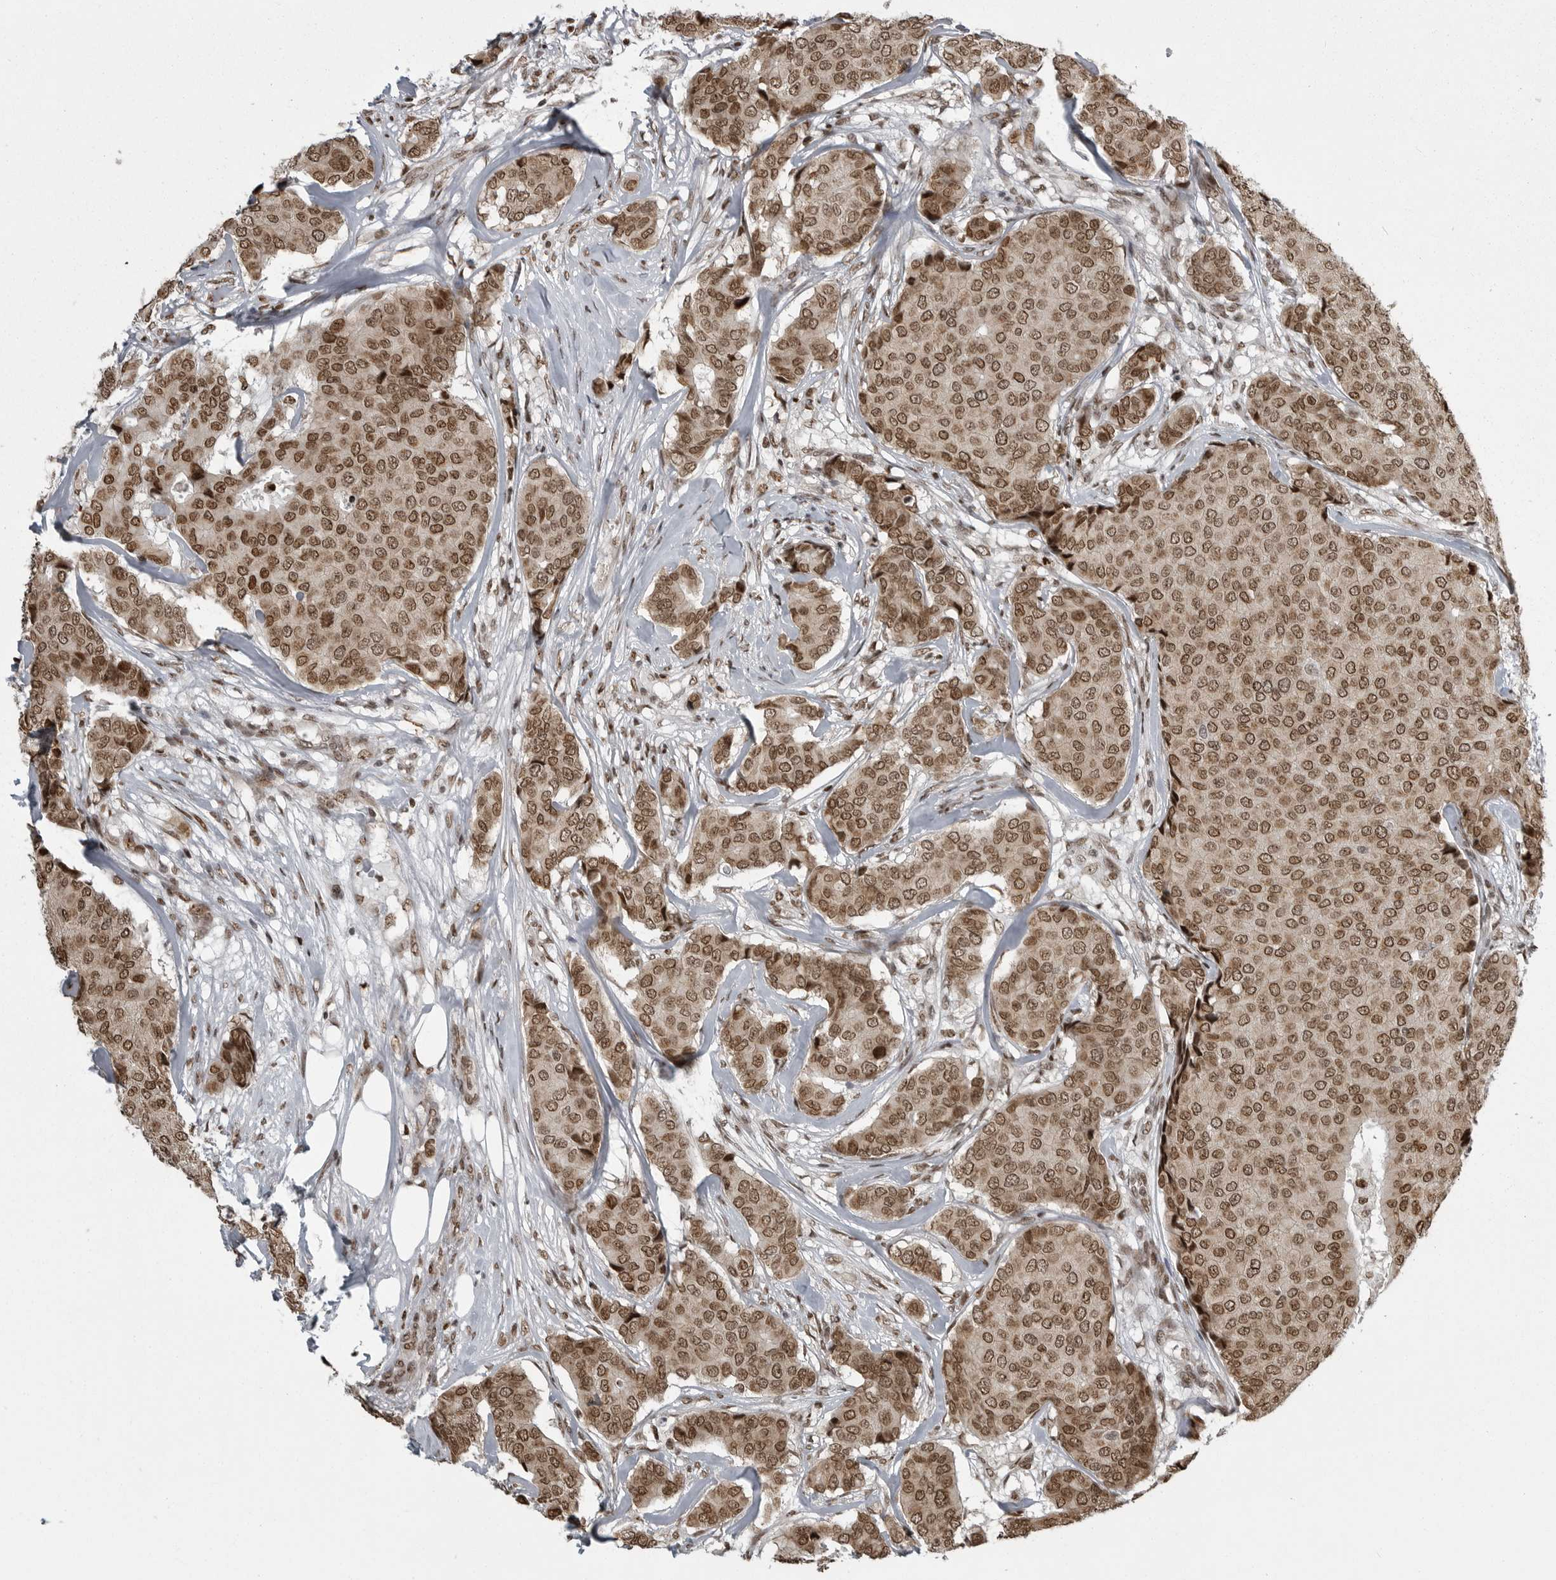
{"staining": {"intensity": "moderate", "quantity": ">75%", "location": "cytoplasmic/membranous,nuclear"}, "tissue": "breast cancer", "cell_type": "Tumor cells", "image_type": "cancer", "snomed": [{"axis": "morphology", "description": "Duct carcinoma"}, {"axis": "topography", "description": "Breast"}], "caption": "This micrograph shows immunohistochemistry (IHC) staining of human breast cancer, with medium moderate cytoplasmic/membranous and nuclear positivity in approximately >75% of tumor cells.", "gene": "YAF2", "patient": {"sex": "female", "age": 75}}